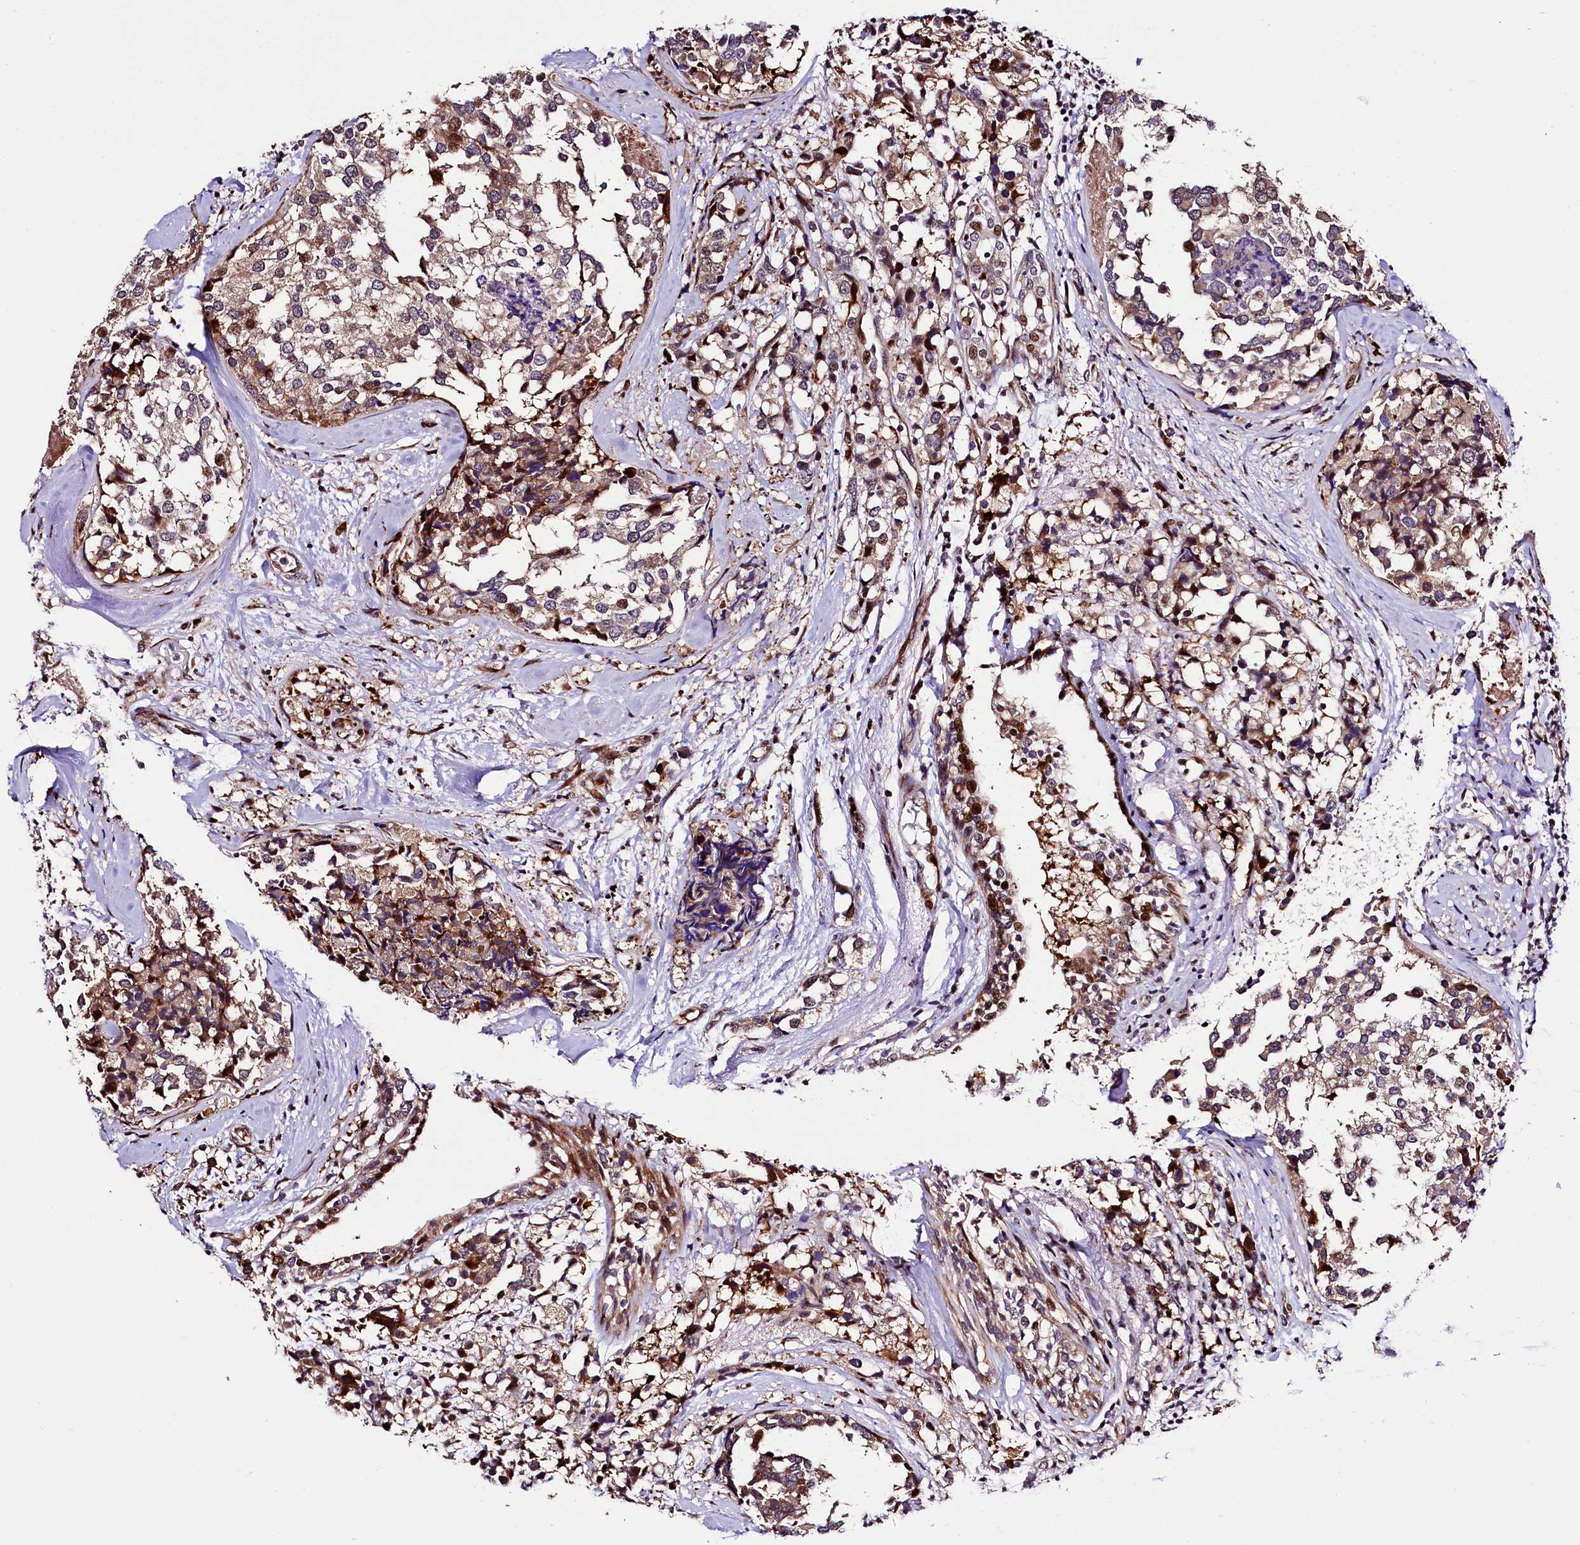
{"staining": {"intensity": "moderate", "quantity": ">75%", "location": "cytoplasmic/membranous,nuclear"}, "tissue": "breast cancer", "cell_type": "Tumor cells", "image_type": "cancer", "snomed": [{"axis": "morphology", "description": "Lobular carcinoma"}, {"axis": "topography", "description": "Breast"}], "caption": "Immunohistochemical staining of human breast cancer (lobular carcinoma) shows medium levels of moderate cytoplasmic/membranous and nuclear protein expression in about >75% of tumor cells.", "gene": "TRMT112", "patient": {"sex": "female", "age": 59}}